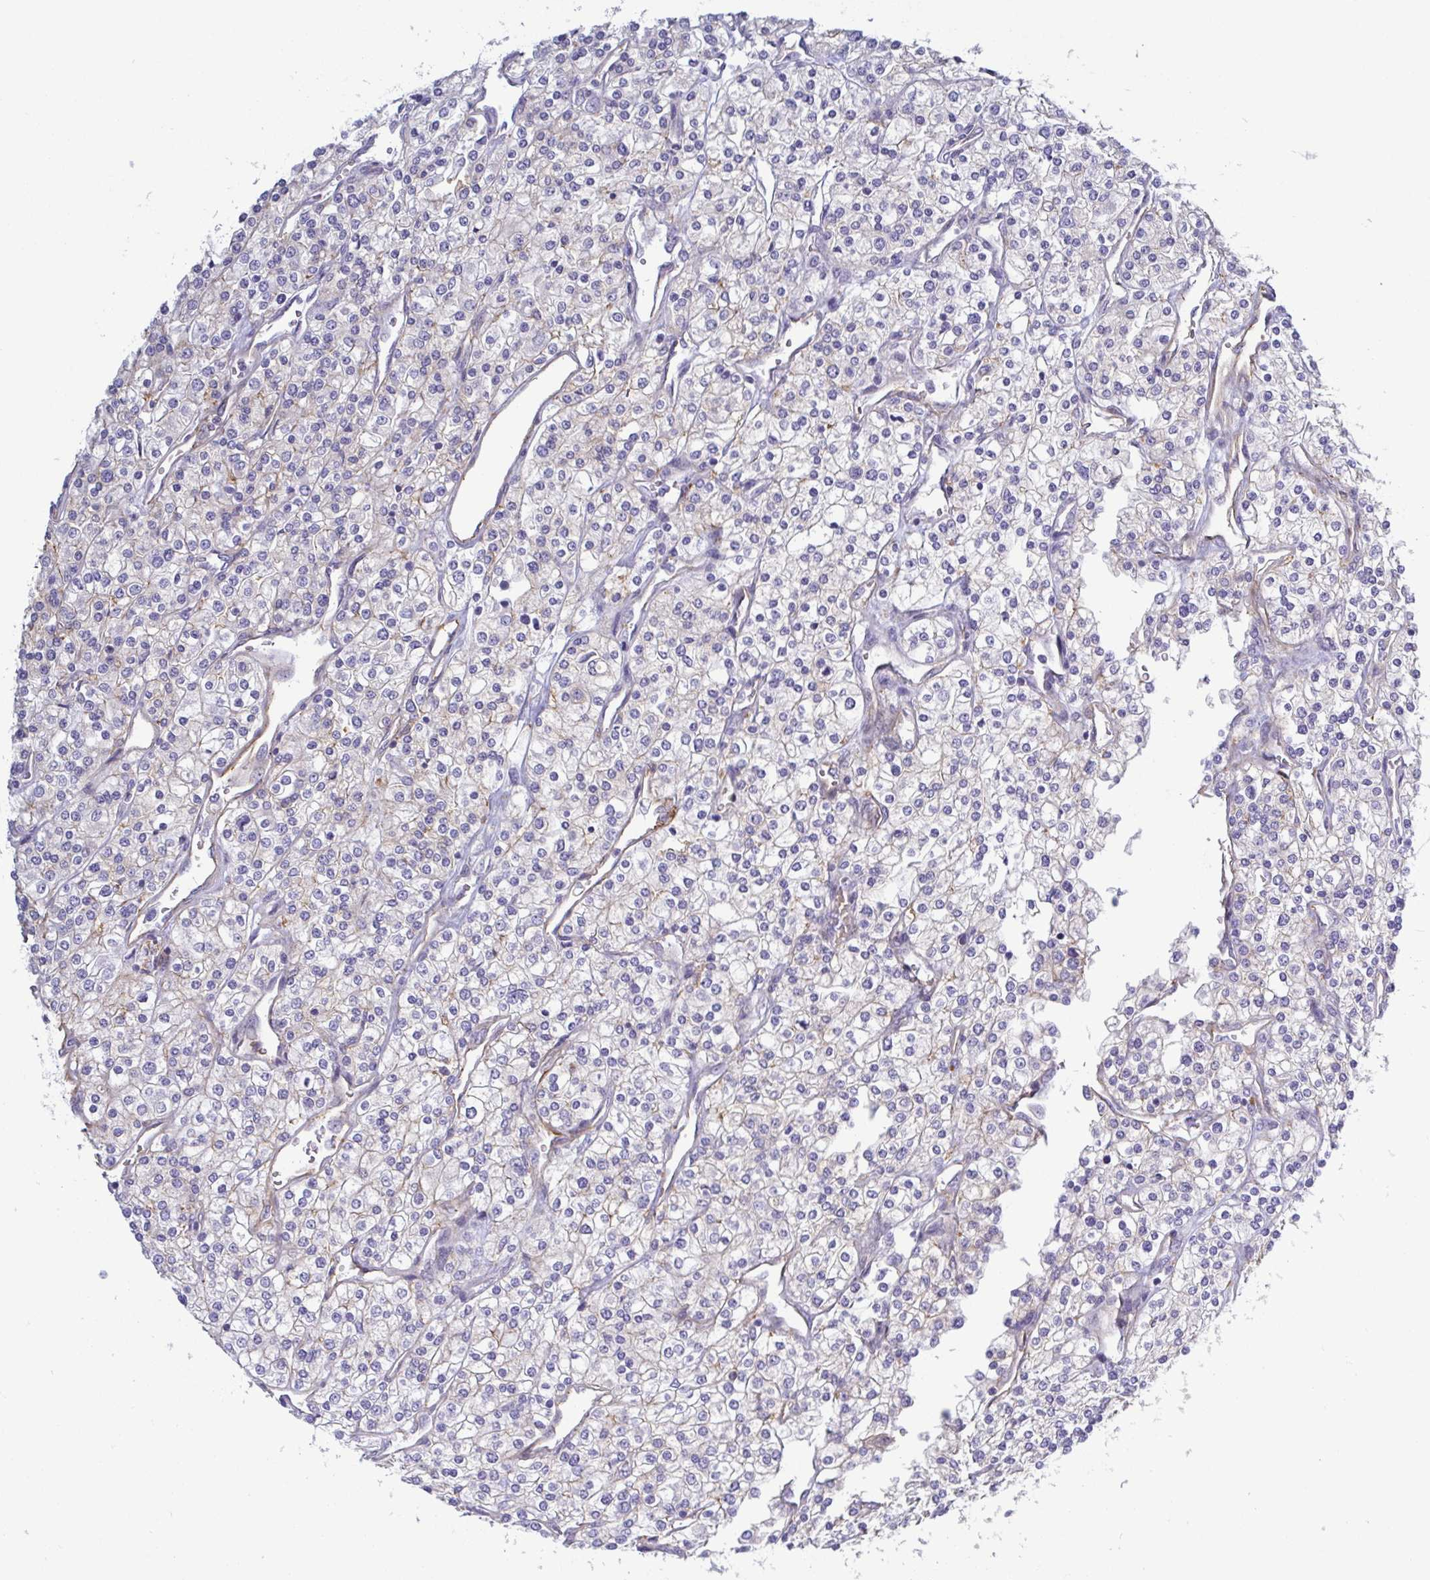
{"staining": {"intensity": "negative", "quantity": "none", "location": "none"}, "tissue": "renal cancer", "cell_type": "Tumor cells", "image_type": "cancer", "snomed": [{"axis": "morphology", "description": "Adenocarcinoma, NOS"}, {"axis": "topography", "description": "Kidney"}], "caption": "An immunohistochemistry (IHC) photomicrograph of renal cancer (adenocarcinoma) is shown. There is no staining in tumor cells of renal cancer (adenocarcinoma).", "gene": "LIMA1", "patient": {"sex": "male", "age": 80}}